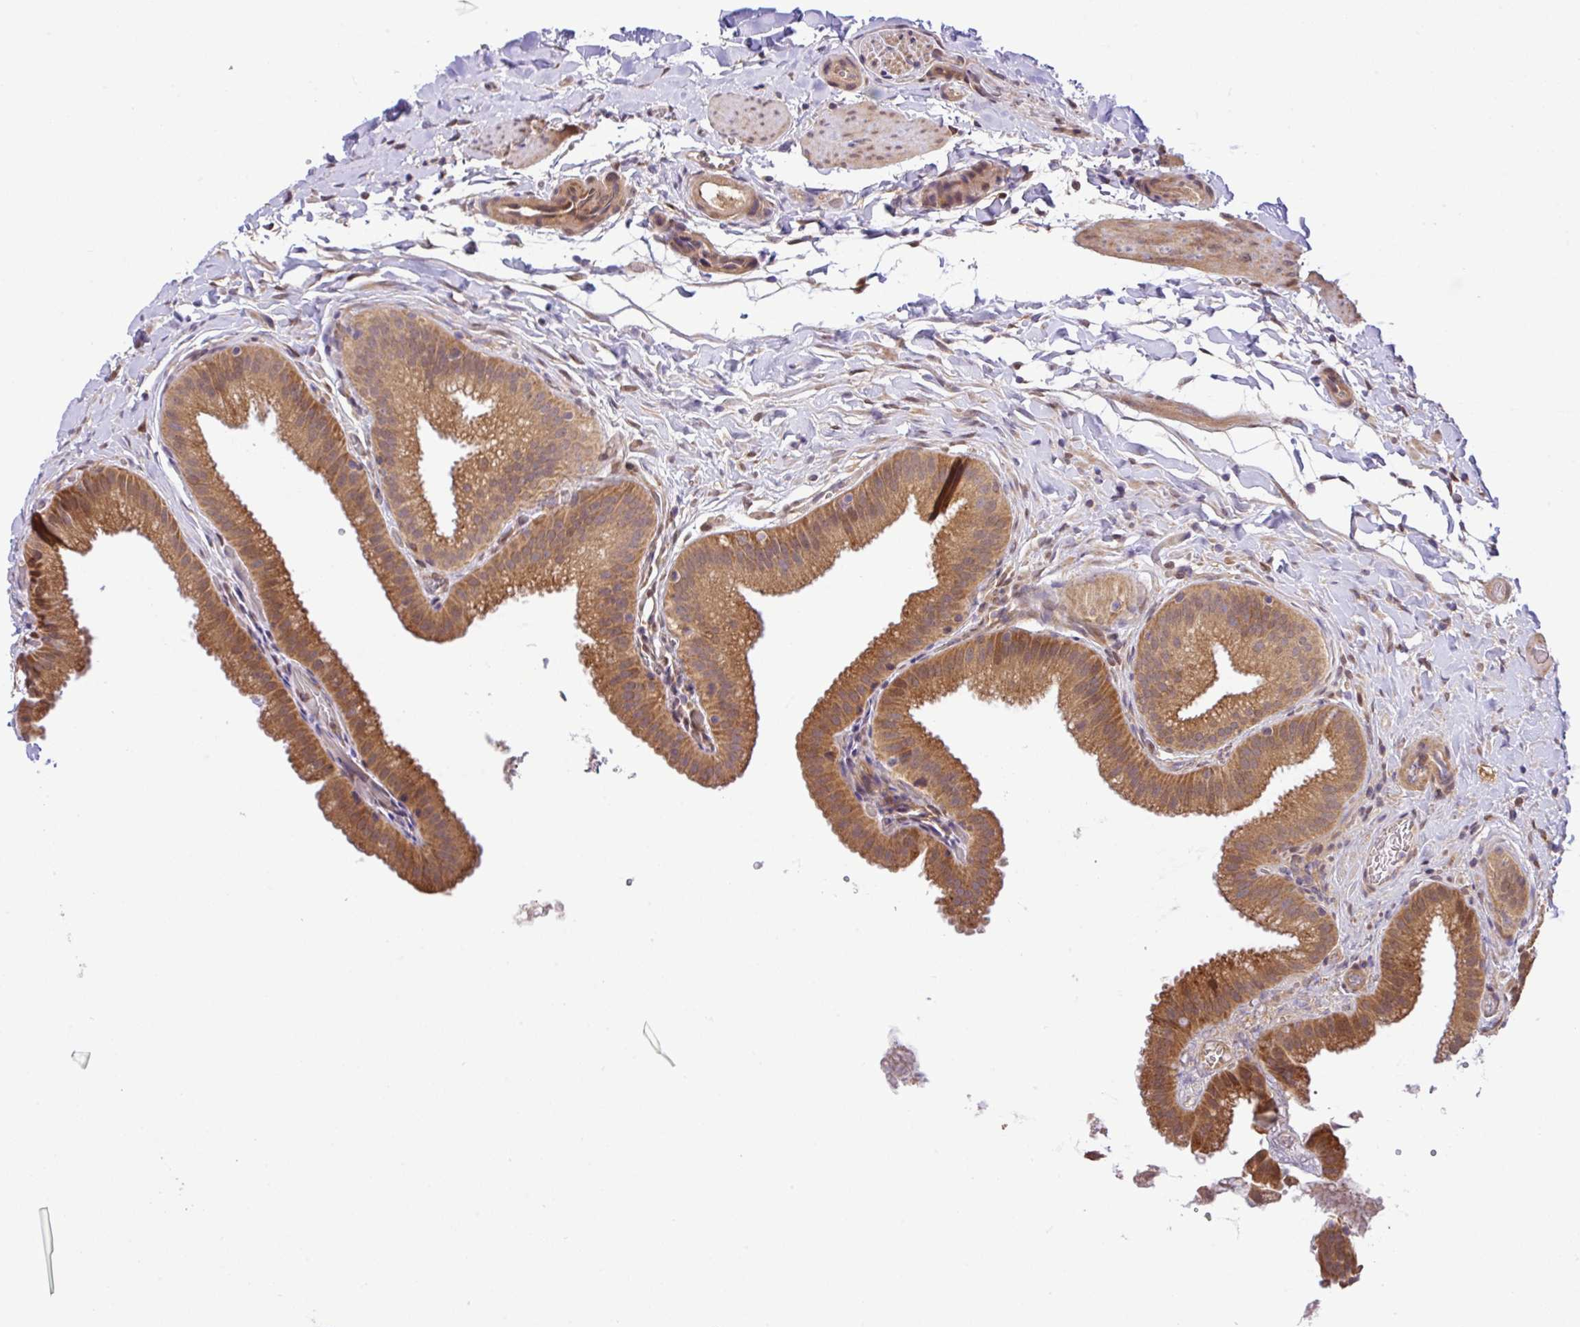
{"staining": {"intensity": "moderate", "quantity": ">75%", "location": "cytoplasmic/membranous"}, "tissue": "gallbladder", "cell_type": "Glandular cells", "image_type": "normal", "snomed": [{"axis": "morphology", "description": "Normal tissue, NOS"}, {"axis": "topography", "description": "Gallbladder"}], "caption": "A brown stain labels moderate cytoplasmic/membranous positivity of a protein in glandular cells of benign gallbladder. (DAB IHC, brown staining for protein, blue staining for nuclei).", "gene": "UBE4A", "patient": {"sex": "female", "age": 63}}